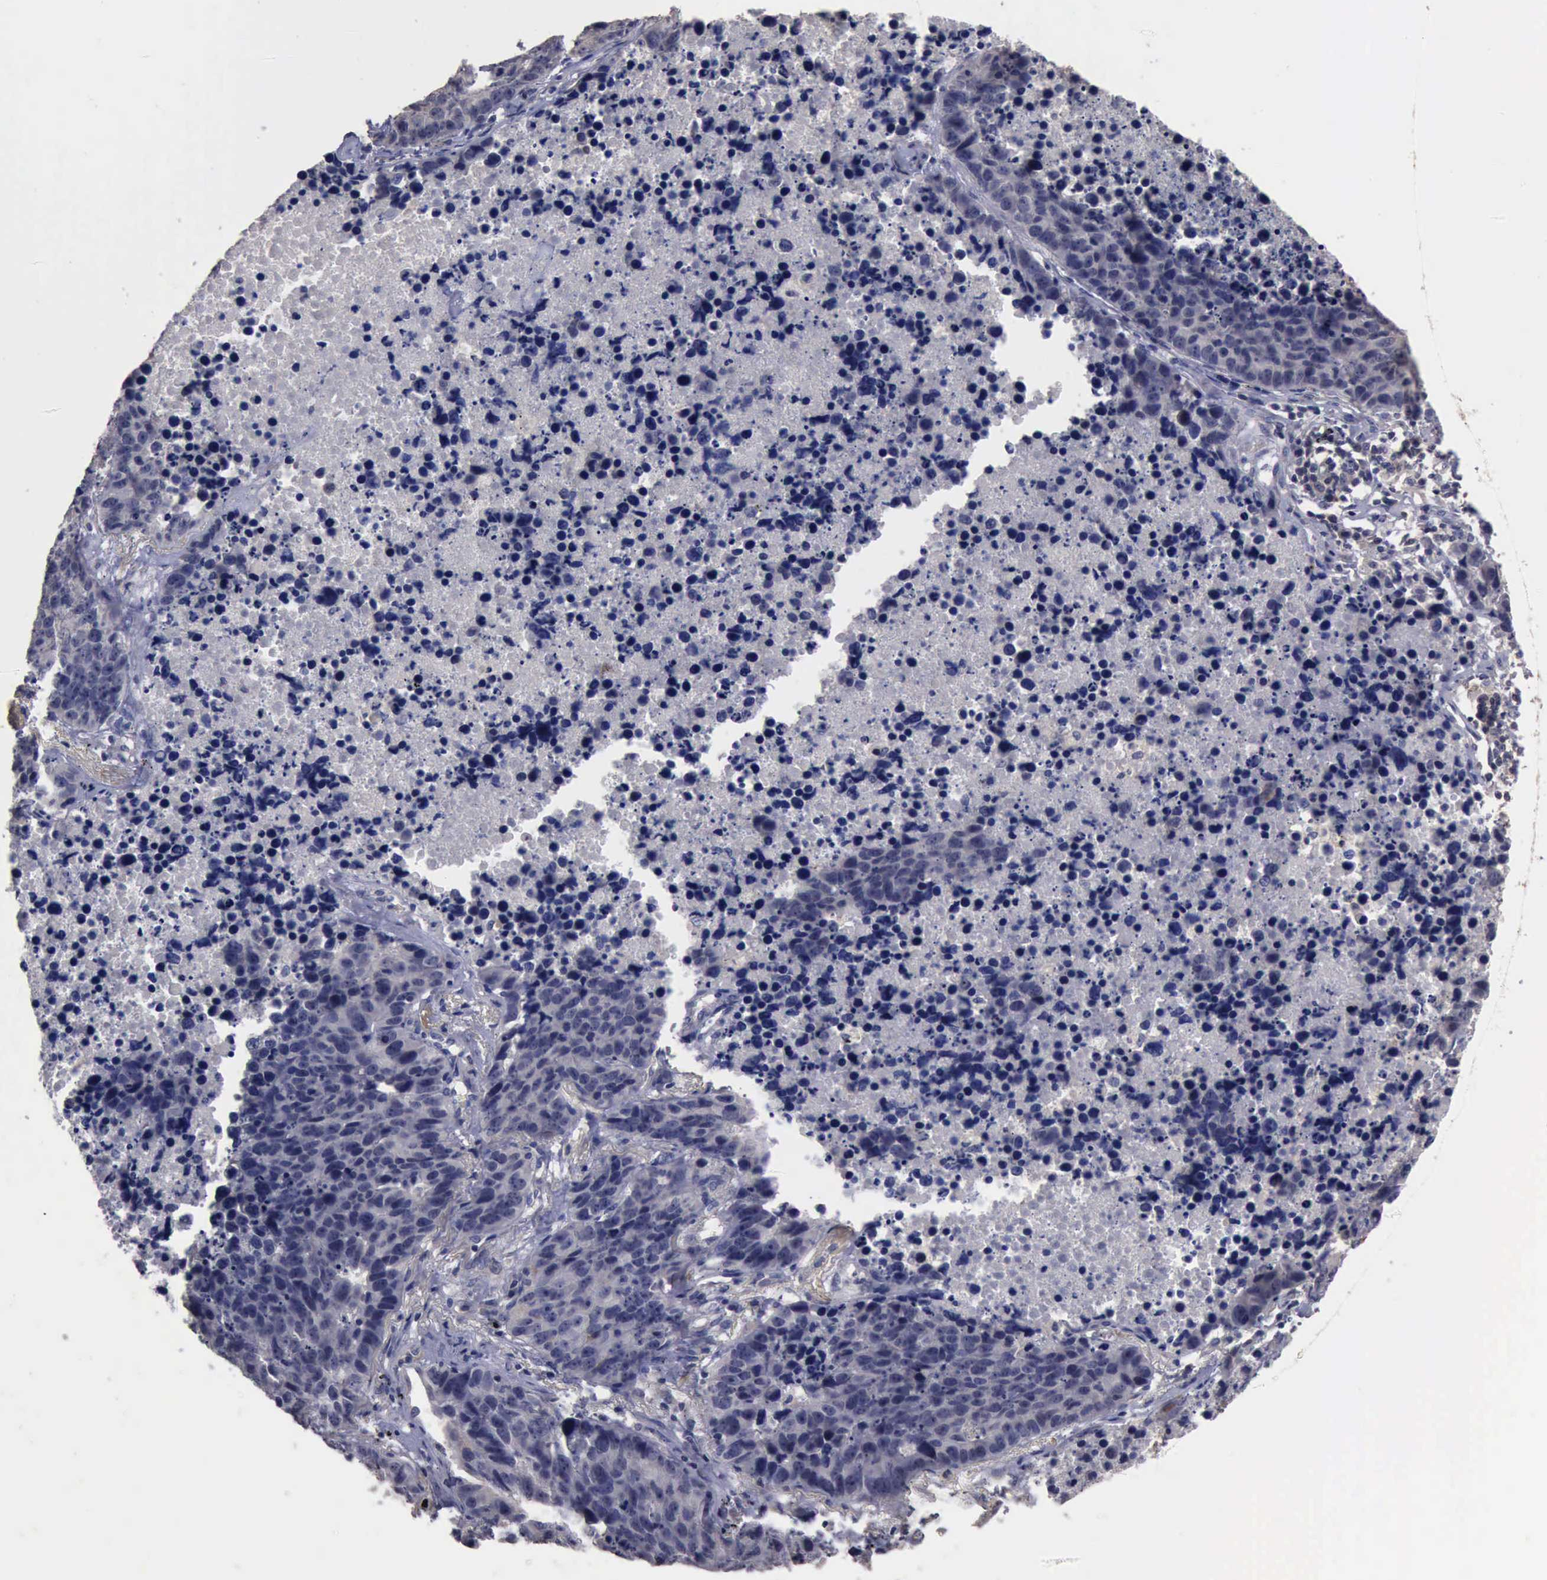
{"staining": {"intensity": "negative", "quantity": "none", "location": "none"}, "tissue": "lung cancer", "cell_type": "Tumor cells", "image_type": "cancer", "snomed": [{"axis": "morphology", "description": "Carcinoid, malignant, NOS"}, {"axis": "topography", "description": "Lung"}], "caption": "Protein analysis of lung cancer (malignant carcinoid) shows no significant staining in tumor cells. (DAB immunohistochemistry with hematoxylin counter stain).", "gene": "CRKL", "patient": {"sex": "male", "age": 60}}